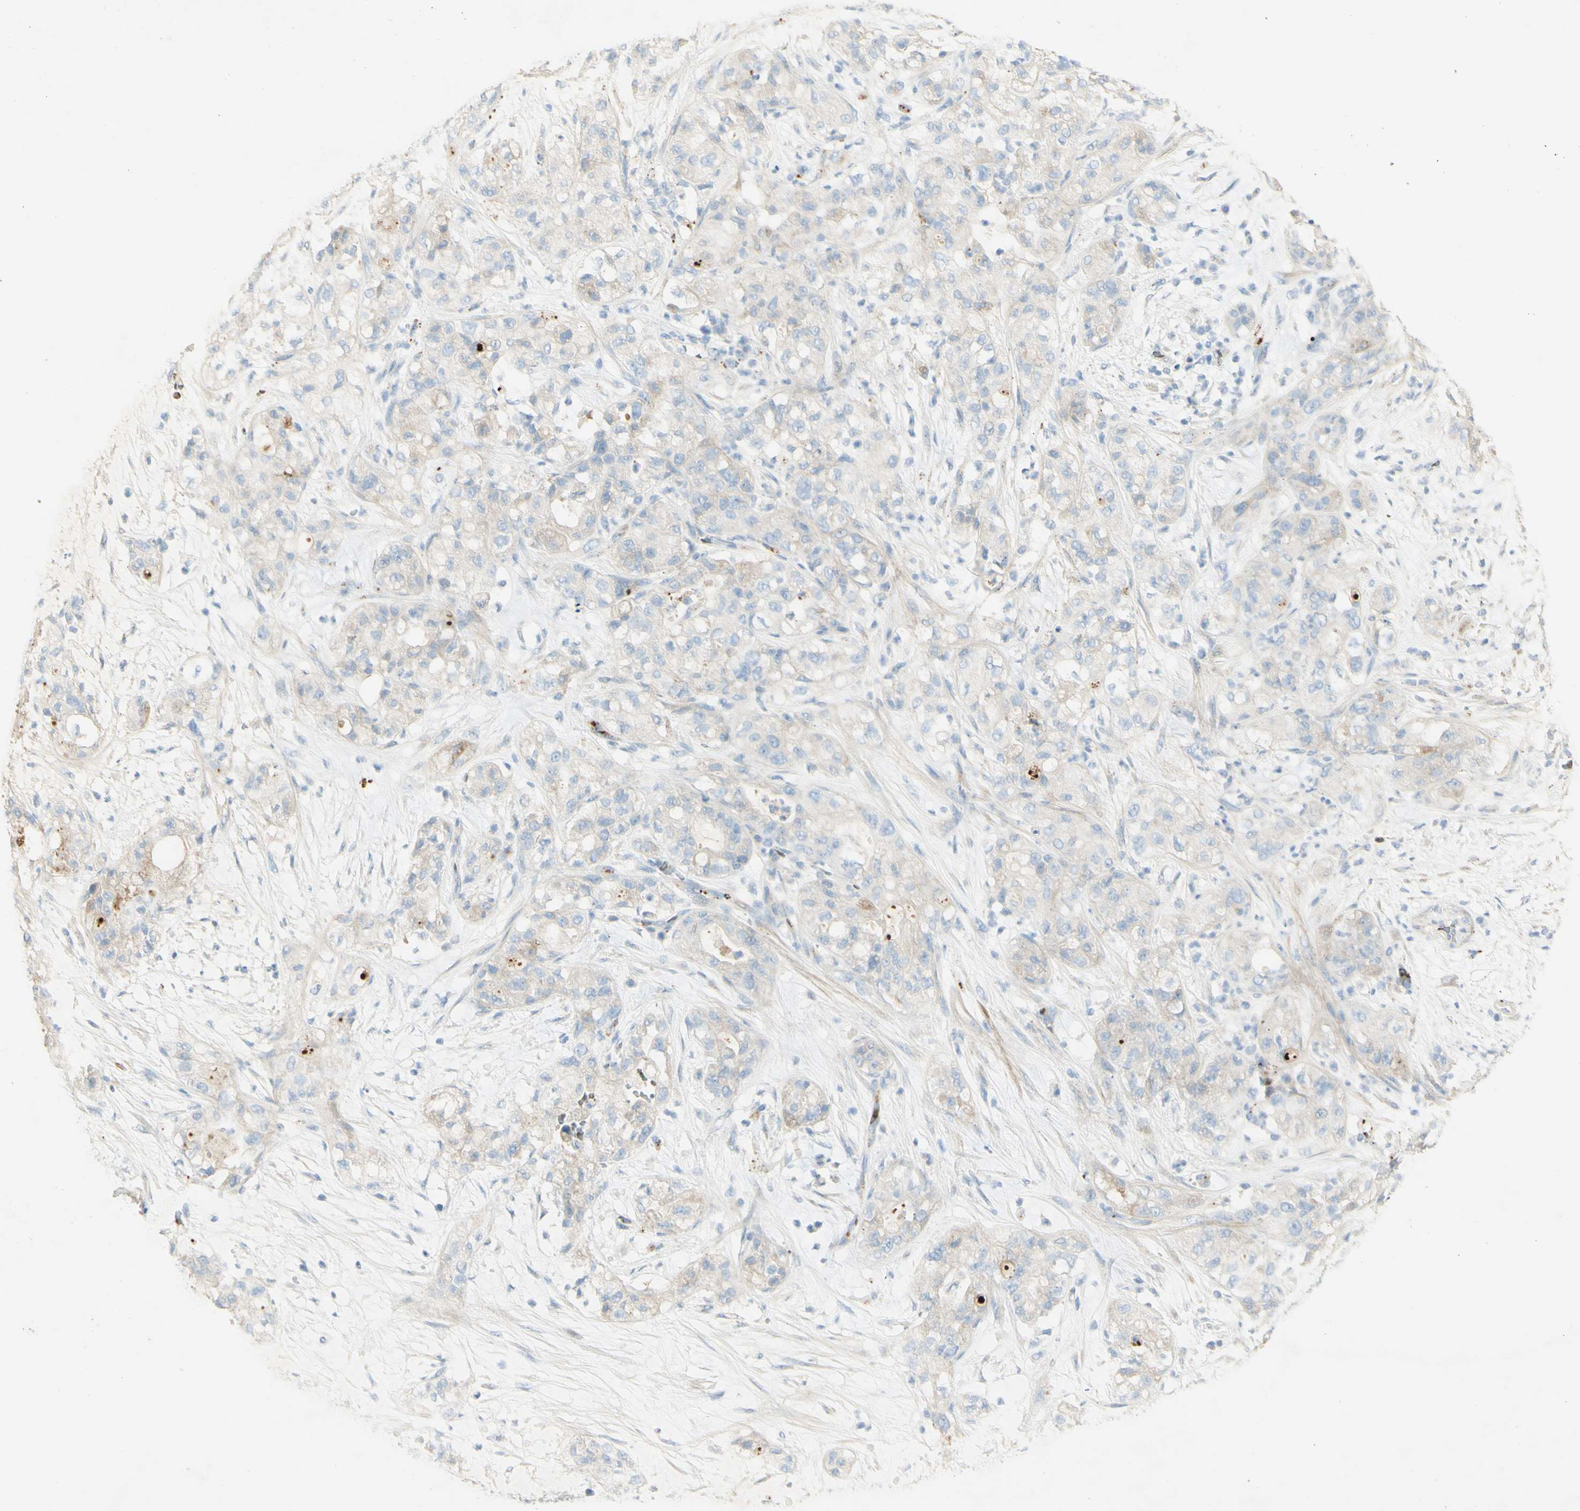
{"staining": {"intensity": "weak", "quantity": "<25%", "location": "cytoplasmic/membranous"}, "tissue": "pancreatic cancer", "cell_type": "Tumor cells", "image_type": "cancer", "snomed": [{"axis": "morphology", "description": "Adenocarcinoma, NOS"}, {"axis": "topography", "description": "Pancreas"}], "caption": "Pancreatic cancer (adenocarcinoma) stained for a protein using immunohistochemistry demonstrates no positivity tumor cells.", "gene": "GAN", "patient": {"sex": "female", "age": 78}}